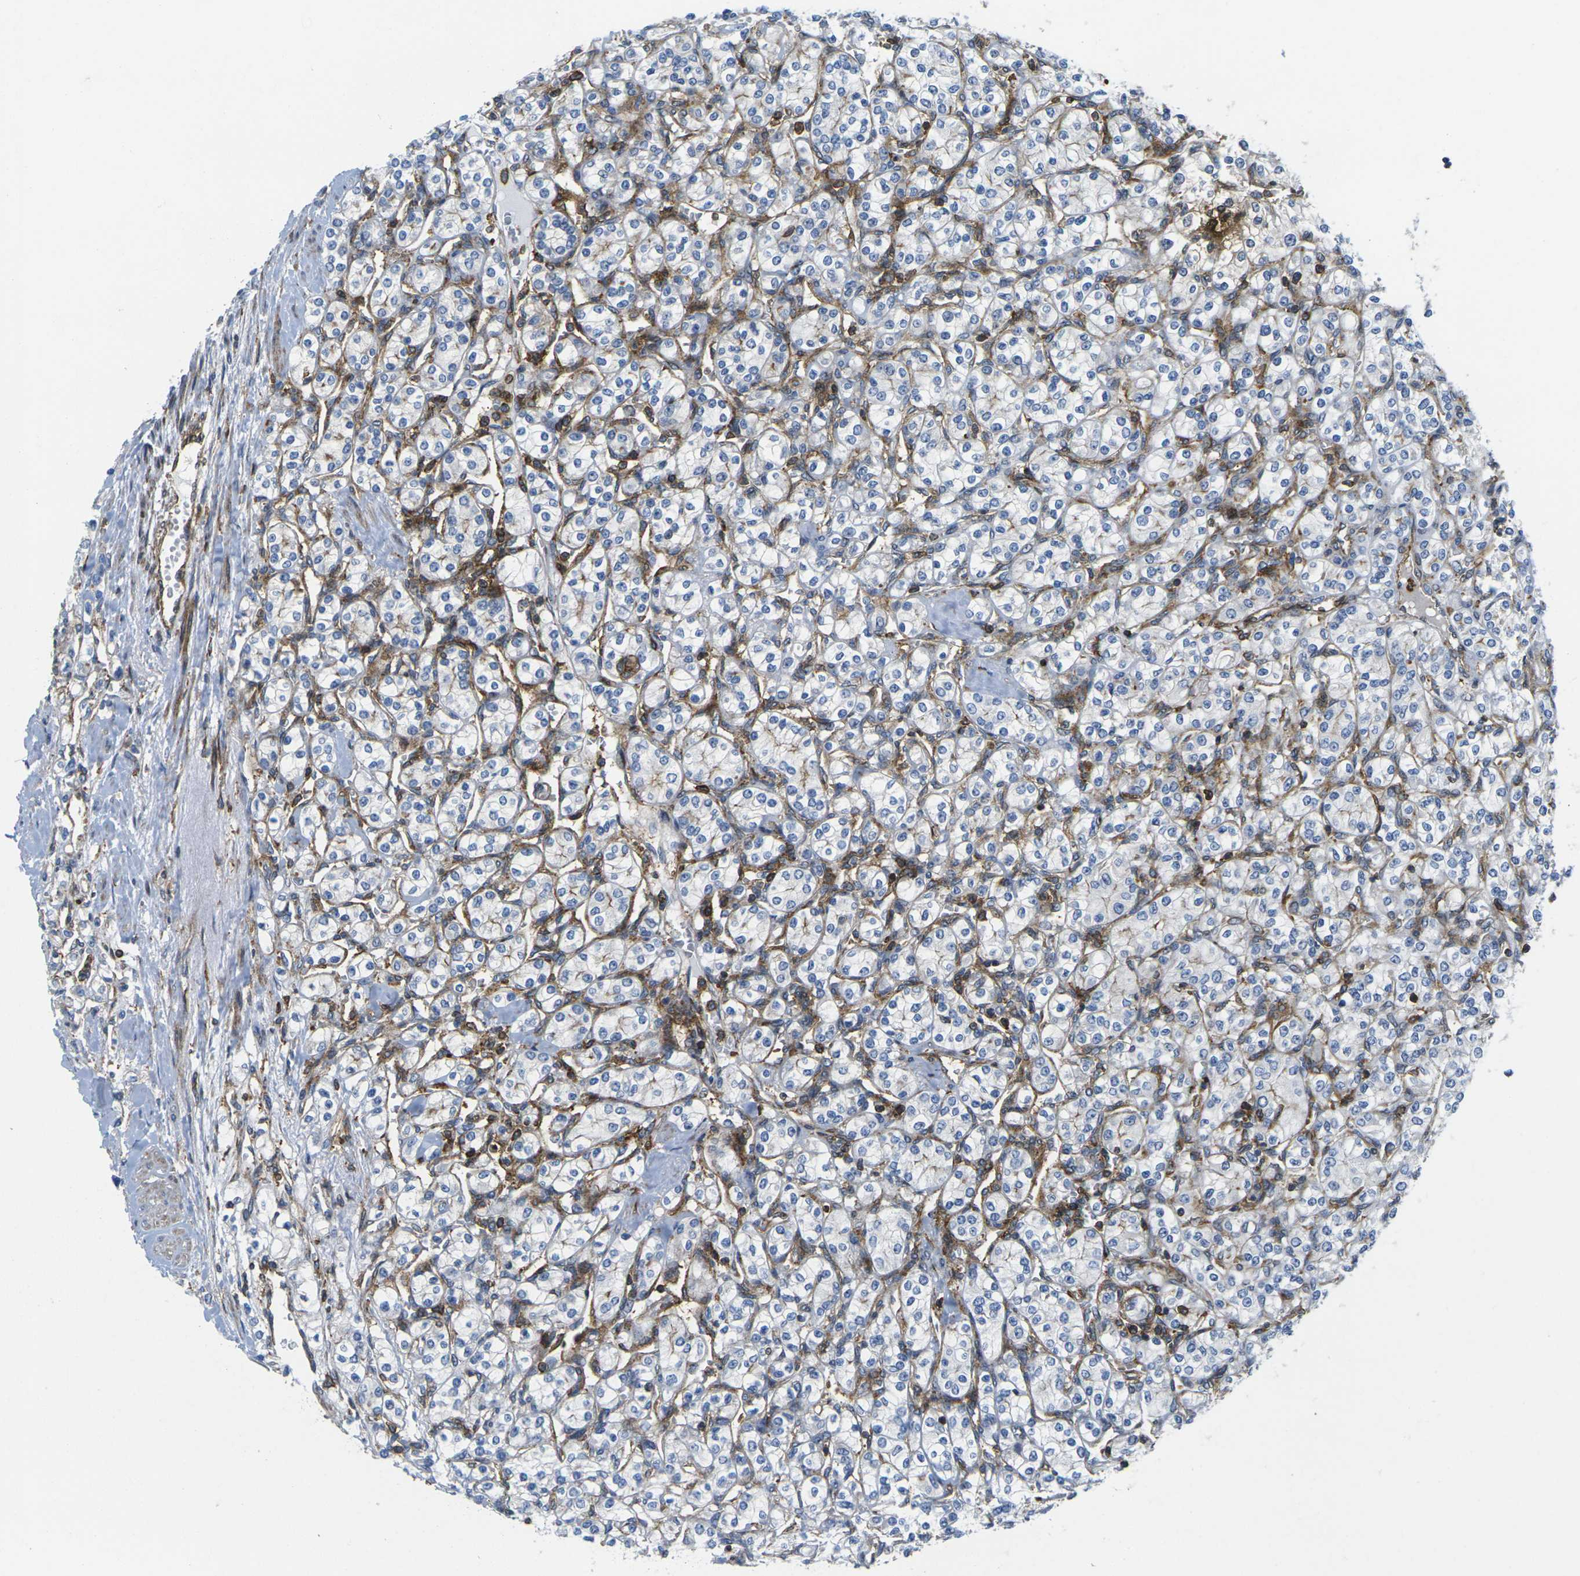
{"staining": {"intensity": "negative", "quantity": "none", "location": "none"}, "tissue": "renal cancer", "cell_type": "Tumor cells", "image_type": "cancer", "snomed": [{"axis": "morphology", "description": "Adenocarcinoma, NOS"}, {"axis": "topography", "description": "Kidney"}], "caption": "Protein analysis of renal adenocarcinoma reveals no significant staining in tumor cells.", "gene": "IQGAP1", "patient": {"sex": "male", "age": 77}}